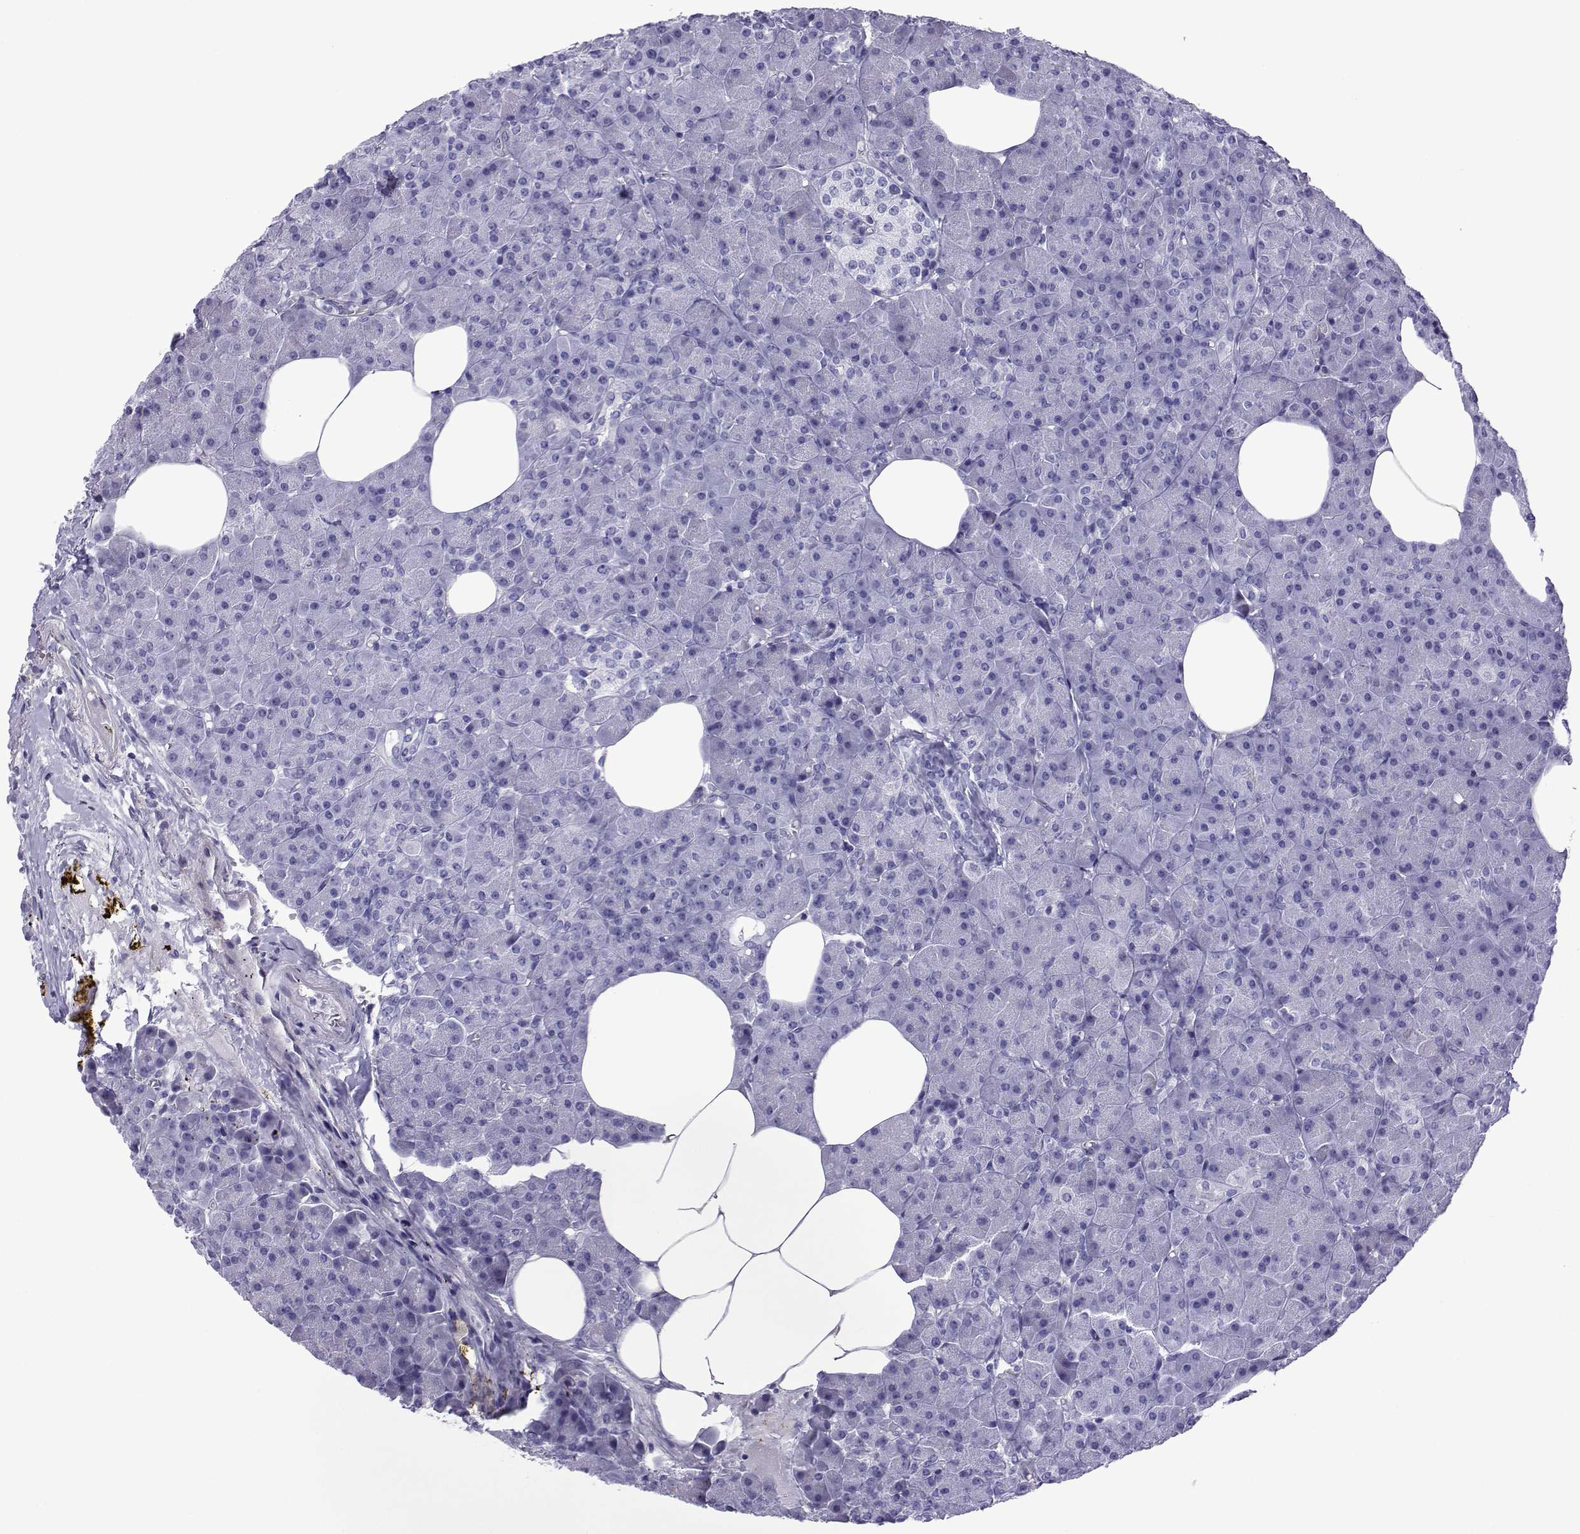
{"staining": {"intensity": "negative", "quantity": "none", "location": "none"}, "tissue": "pancreas", "cell_type": "Exocrine glandular cells", "image_type": "normal", "snomed": [{"axis": "morphology", "description": "Normal tissue, NOS"}, {"axis": "topography", "description": "Pancreas"}], "caption": "Immunohistochemistry (IHC) micrograph of normal pancreas stained for a protein (brown), which displays no expression in exocrine glandular cells. (DAB (3,3'-diaminobenzidine) immunohistochemistry (IHC) visualized using brightfield microscopy, high magnification).", "gene": "SPANXA1", "patient": {"sex": "female", "age": 45}}